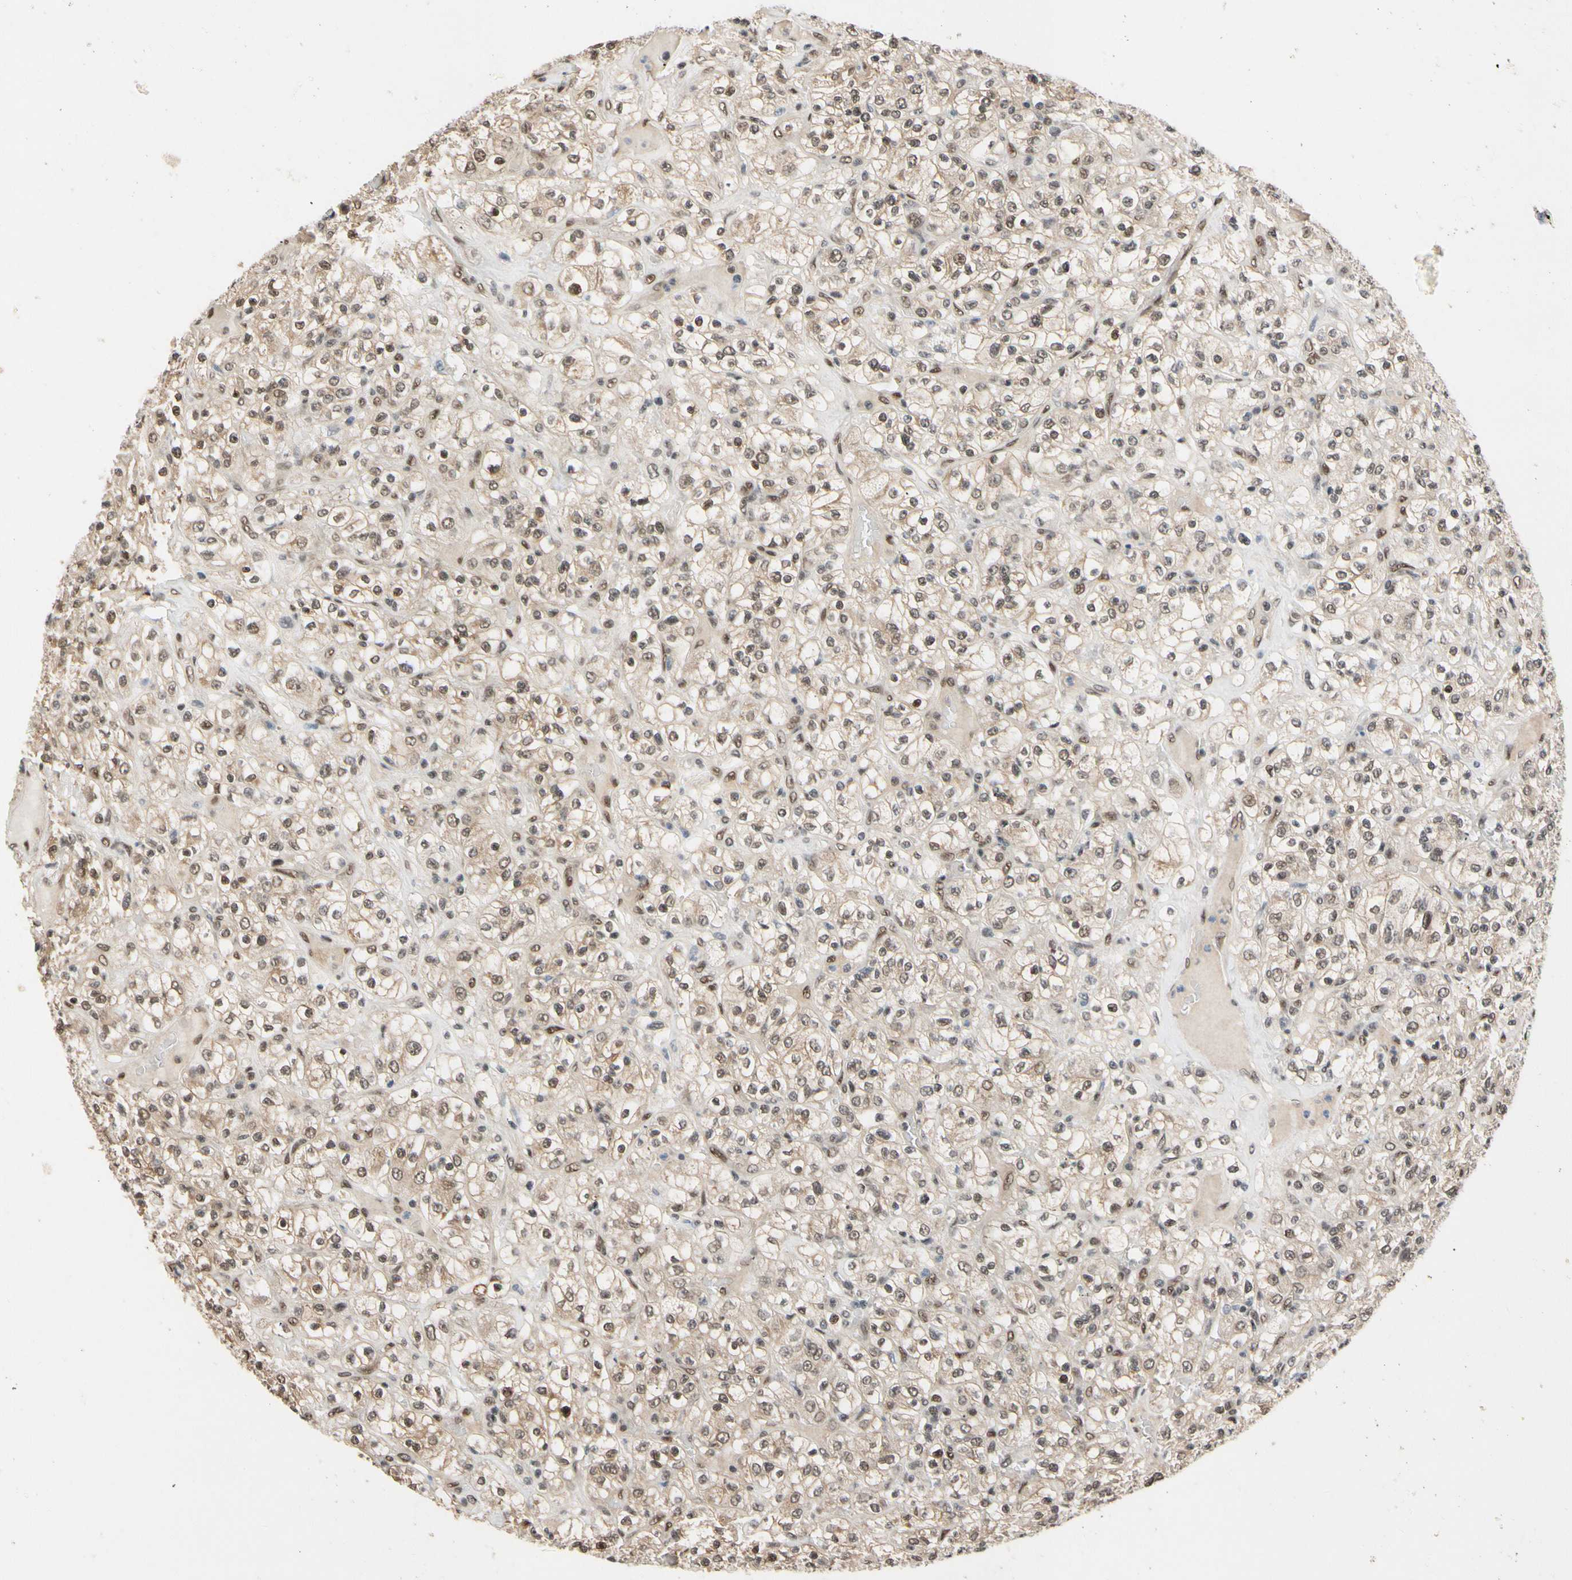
{"staining": {"intensity": "weak", "quantity": ">75%", "location": "cytoplasmic/membranous,nuclear"}, "tissue": "renal cancer", "cell_type": "Tumor cells", "image_type": "cancer", "snomed": [{"axis": "morphology", "description": "Normal tissue, NOS"}, {"axis": "morphology", "description": "Adenocarcinoma, NOS"}, {"axis": "topography", "description": "Kidney"}], "caption": "Renal cancer was stained to show a protein in brown. There is low levels of weak cytoplasmic/membranous and nuclear expression in approximately >75% of tumor cells.", "gene": "TAF4", "patient": {"sex": "female", "age": 72}}